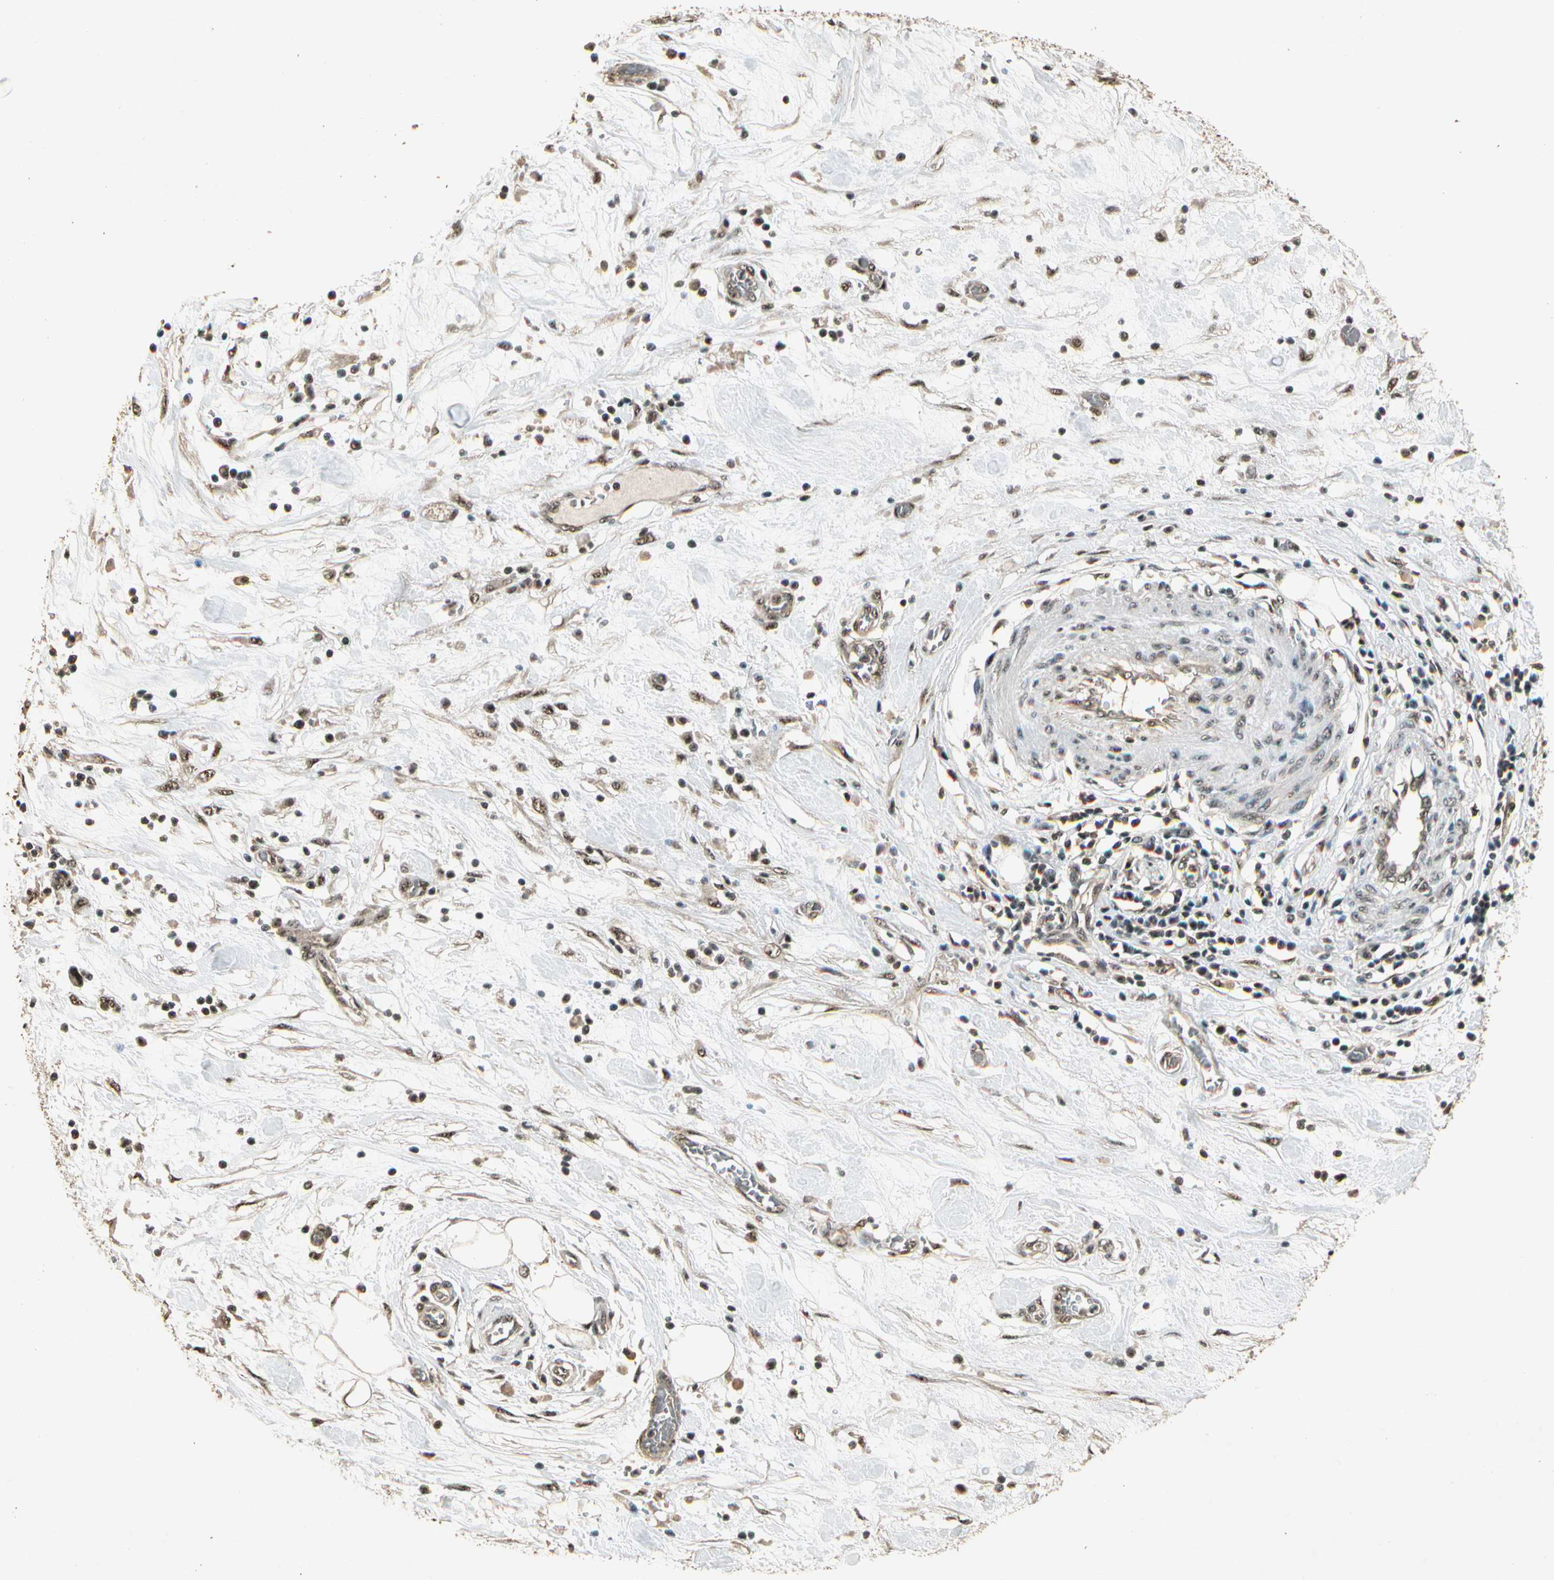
{"staining": {"intensity": "moderate", "quantity": ">75%", "location": "nuclear"}, "tissue": "pancreatic cancer", "cell_type": "Tumor cells", "image_type": "cancer", "snomed": [{"axis": "morphology", "description": "Adenocarcinoma, NOS"}, {"axis": "topography", "description": "Pancreas"}], "caption": "Tumor cells show medium levels of moderate nuclear expression in about >75% of cells in pancreatic adenocarcinoma.", "gene": "RBM25", "patient": {"sex": "female", "age": 57}}